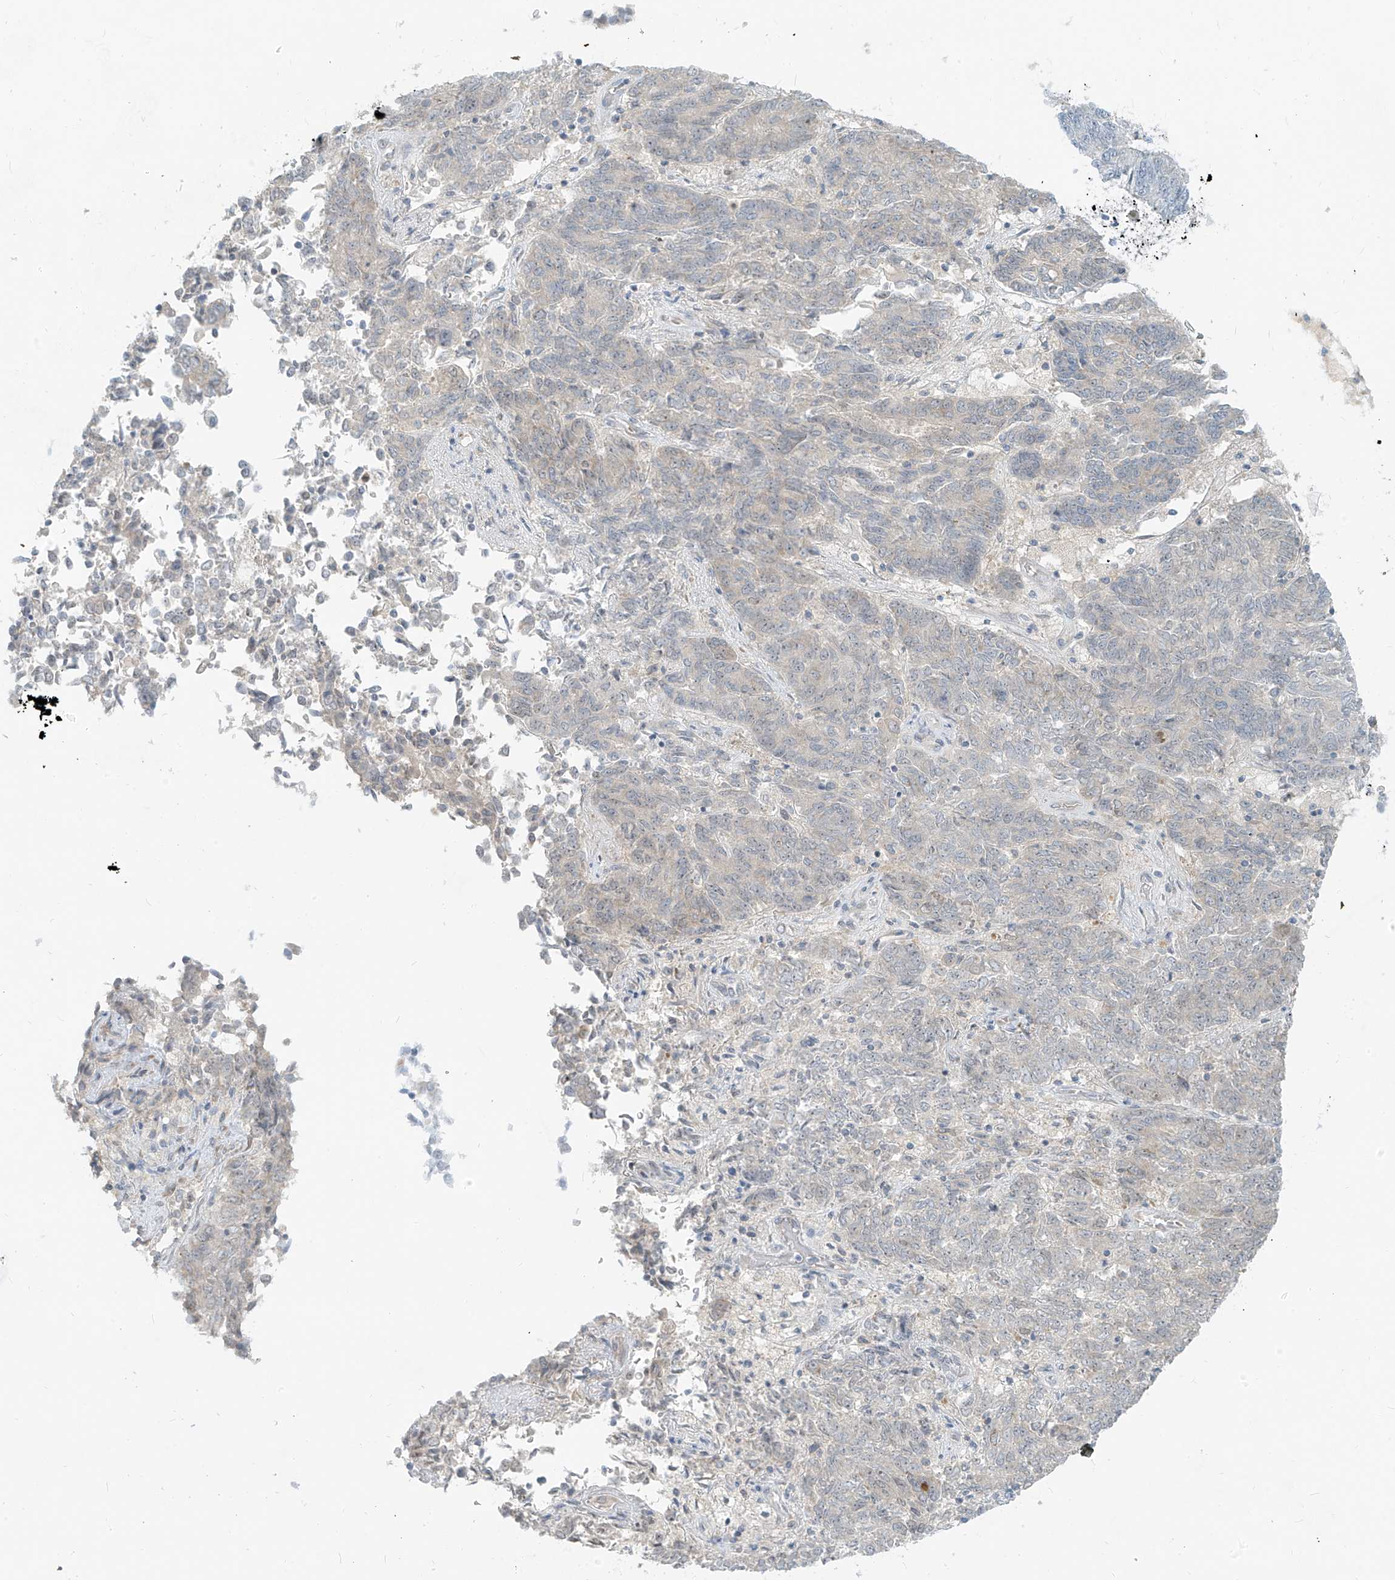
{"staining": {"intensity": "negative", "quantity": "none", "location": "none"}, "tissue": "endometrial cancer", "cell_type": "Tumor cells", "image_type": "cancer", "snomed": [{"axis": "morphology", "description": "Adenocarcinoma, NOS"}, {"axis": "topography", "description": "Endometrium"}], "caption": "This is an immunohistochemistry (IHC) micrograph of human adenocarcinoma (endometrial). There is no positivity in tumor cells.", "gene": "C2orf42", "patient": {"sex": "female", "age": 80}}